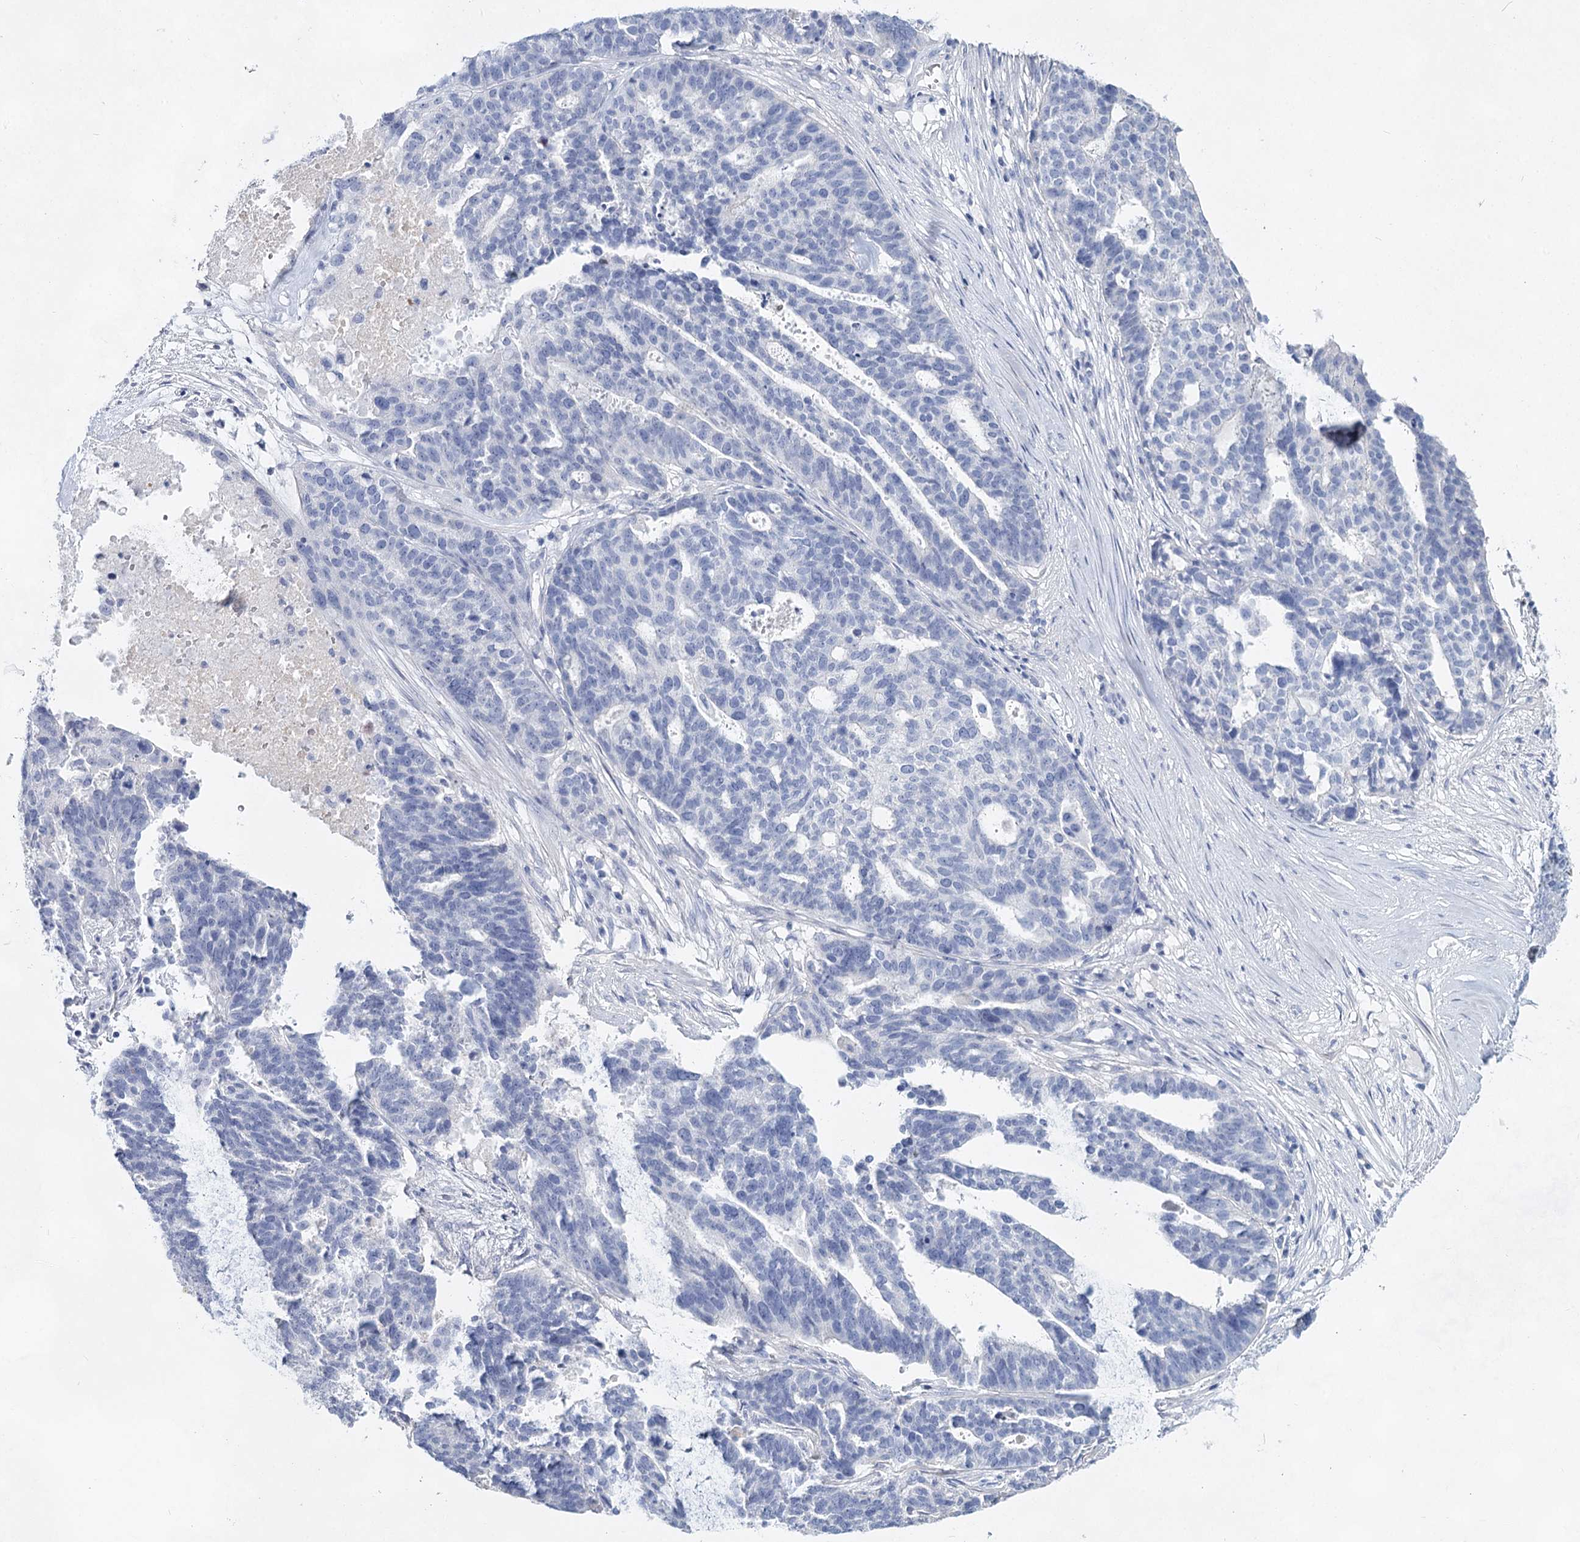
{"staining": {"intensity": "negative", "quantity": "none", "location": "none"}, "tissue": "ovarian cancer", "cell_type": "Tumor cells", "image_type": "cancer", "snomed": [{"axis": "morphology", "description": "Cystadenocarcinoma, serous, NOS"}, {"axis": "topography", "description": "Ovary"}], "caption": "The immunohistochemistry image has no significant expression in tumor cells of serous cystadenocarcinoma (ovarian) tissue.", "gene": "SLC17A2", "patient": {"sex": "female", "age": 59}}